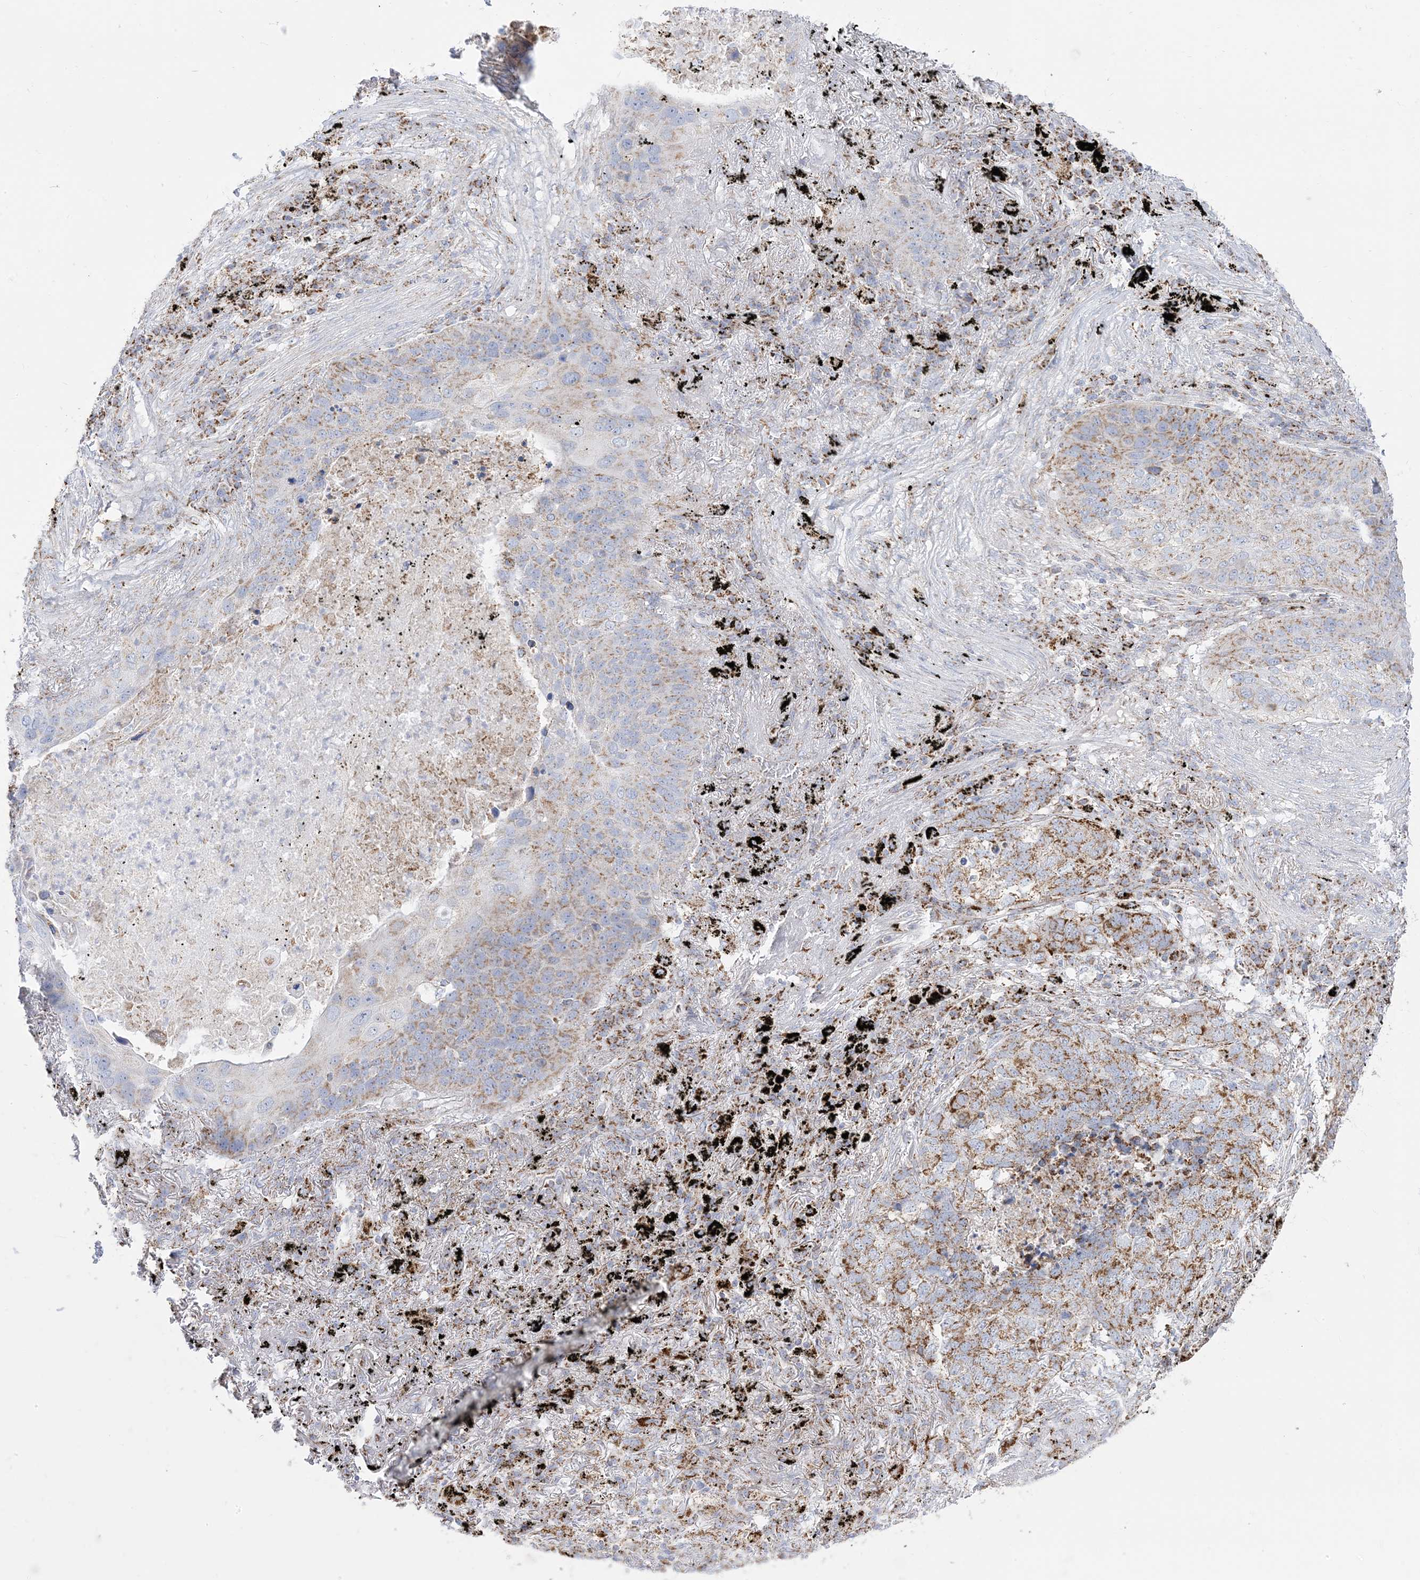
{"staining": {"intensity": "moderate", "quantity": "25%-75%", "location": "cytoplasmic/membranous"}, "tissue": "lung cancer", "cell_type": "Tumor cells", "image_type": "cancer", "snomed": [{"axis": "morphology", "description": "Squamous cell carcinoma, NOS"}, {"axis": "topography", "description": "Lung"}], "caption": "IHC (DAB (3,3'-diaminobenzidine)) staining of human squamous cell carcinoma (lung) reveals moderate cytoplasmic/membranous protein expression in approximately 25%-75% of tumor cells.", "gene": "PCCB", "patient": {"sex": "female", "age": 63}}